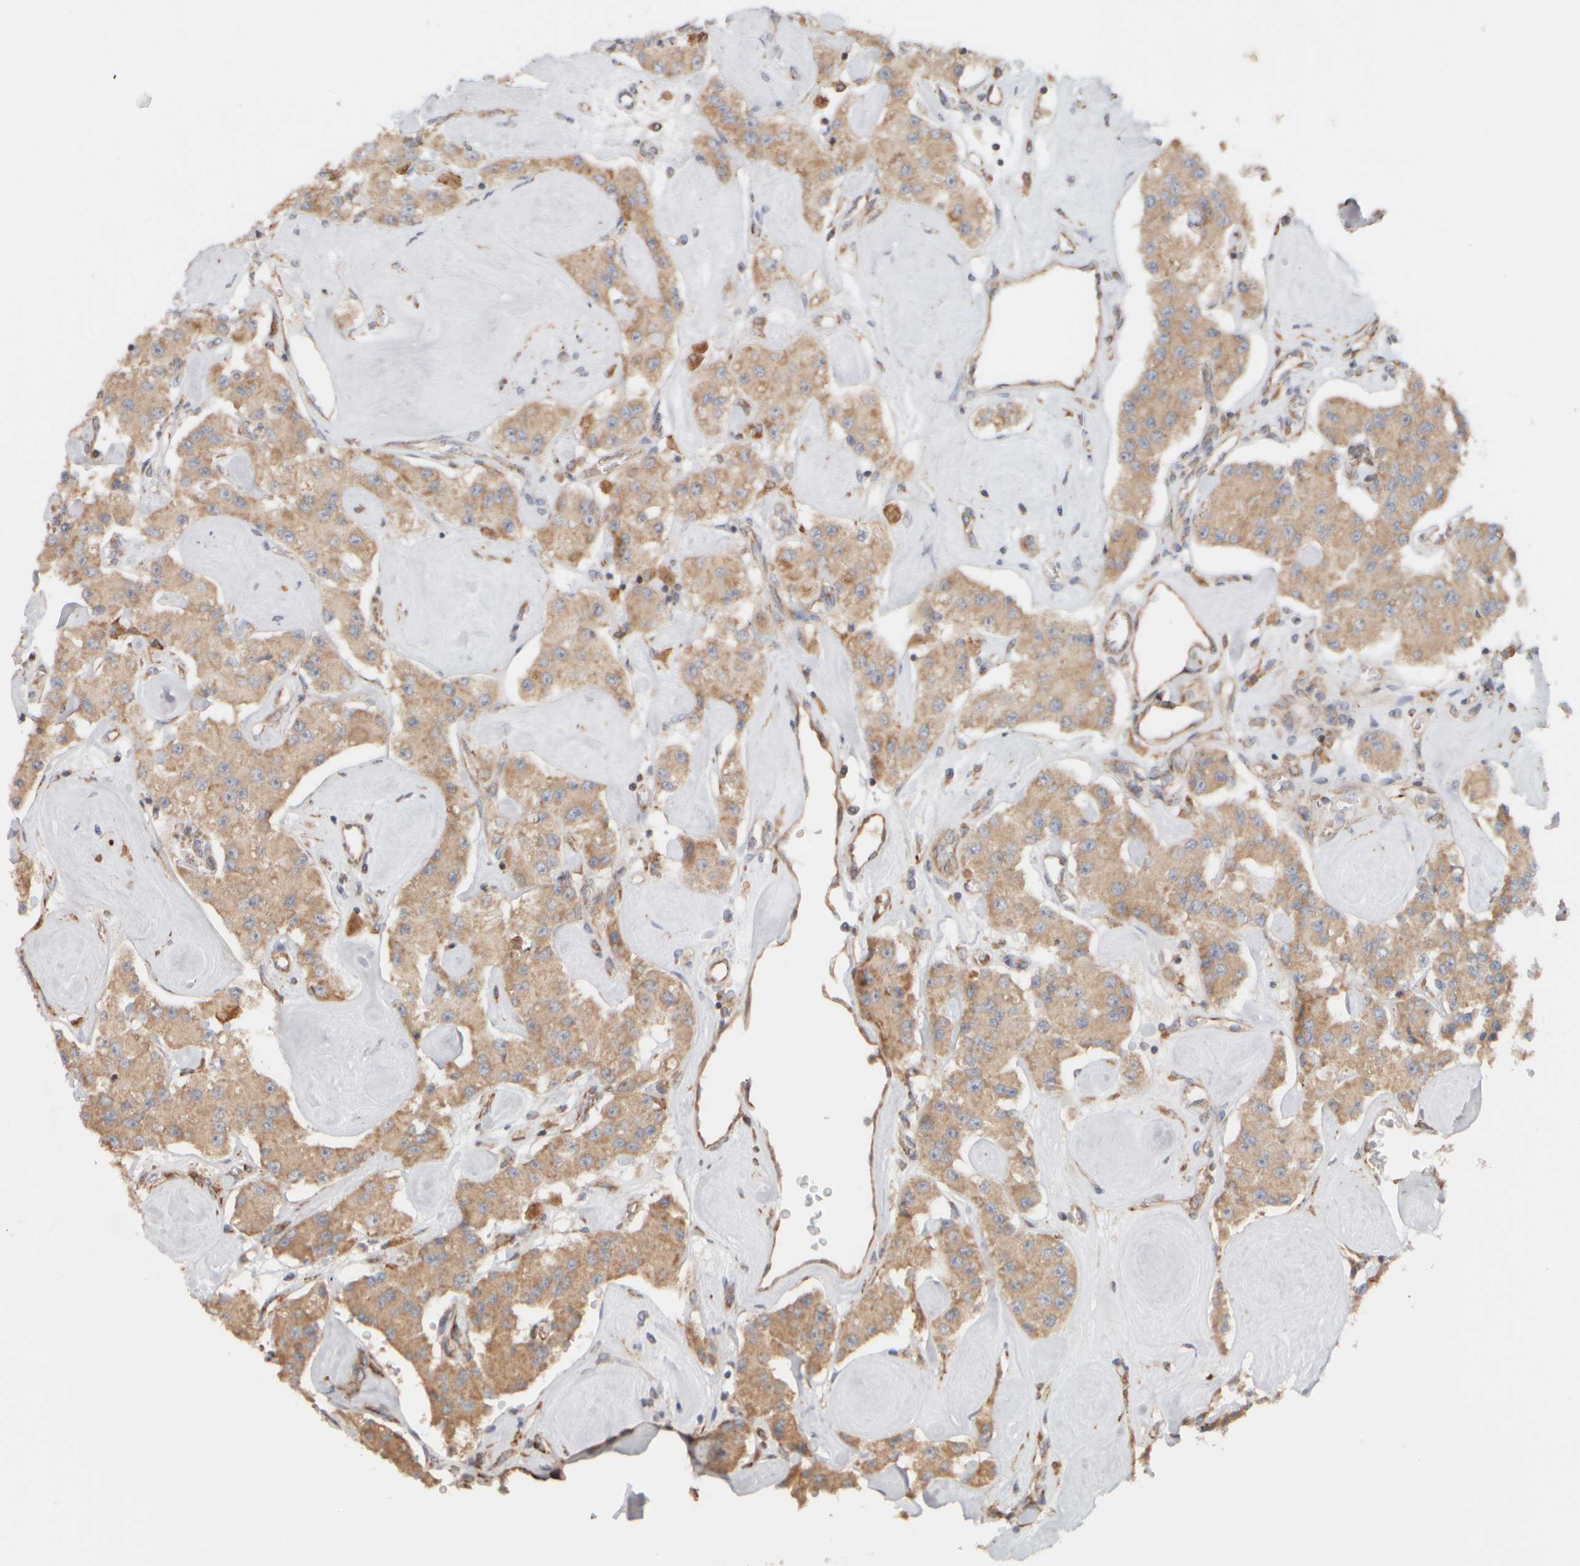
{"staining": {"intensity": "moderate", "quantity": ">75%", "location": "cytoplasmic/membranous"}, "tissue": "carcinoid", "cell_type": "Tumor cells", "image_type": "cancer", "snomed": [{"axis": "morphology", "description": "Carcinoid, malignant, NOS"}, {"axis": "topography", "description": "Pancreas"}], "caption": "Protein analysis of carcinoid (malignant) tissue displays moderate cytoplasmic/membranous expression in approximately >75% of tumor cells.", "gene": "EIF2B3", "patient": {"sex": "male", "age": 41}}